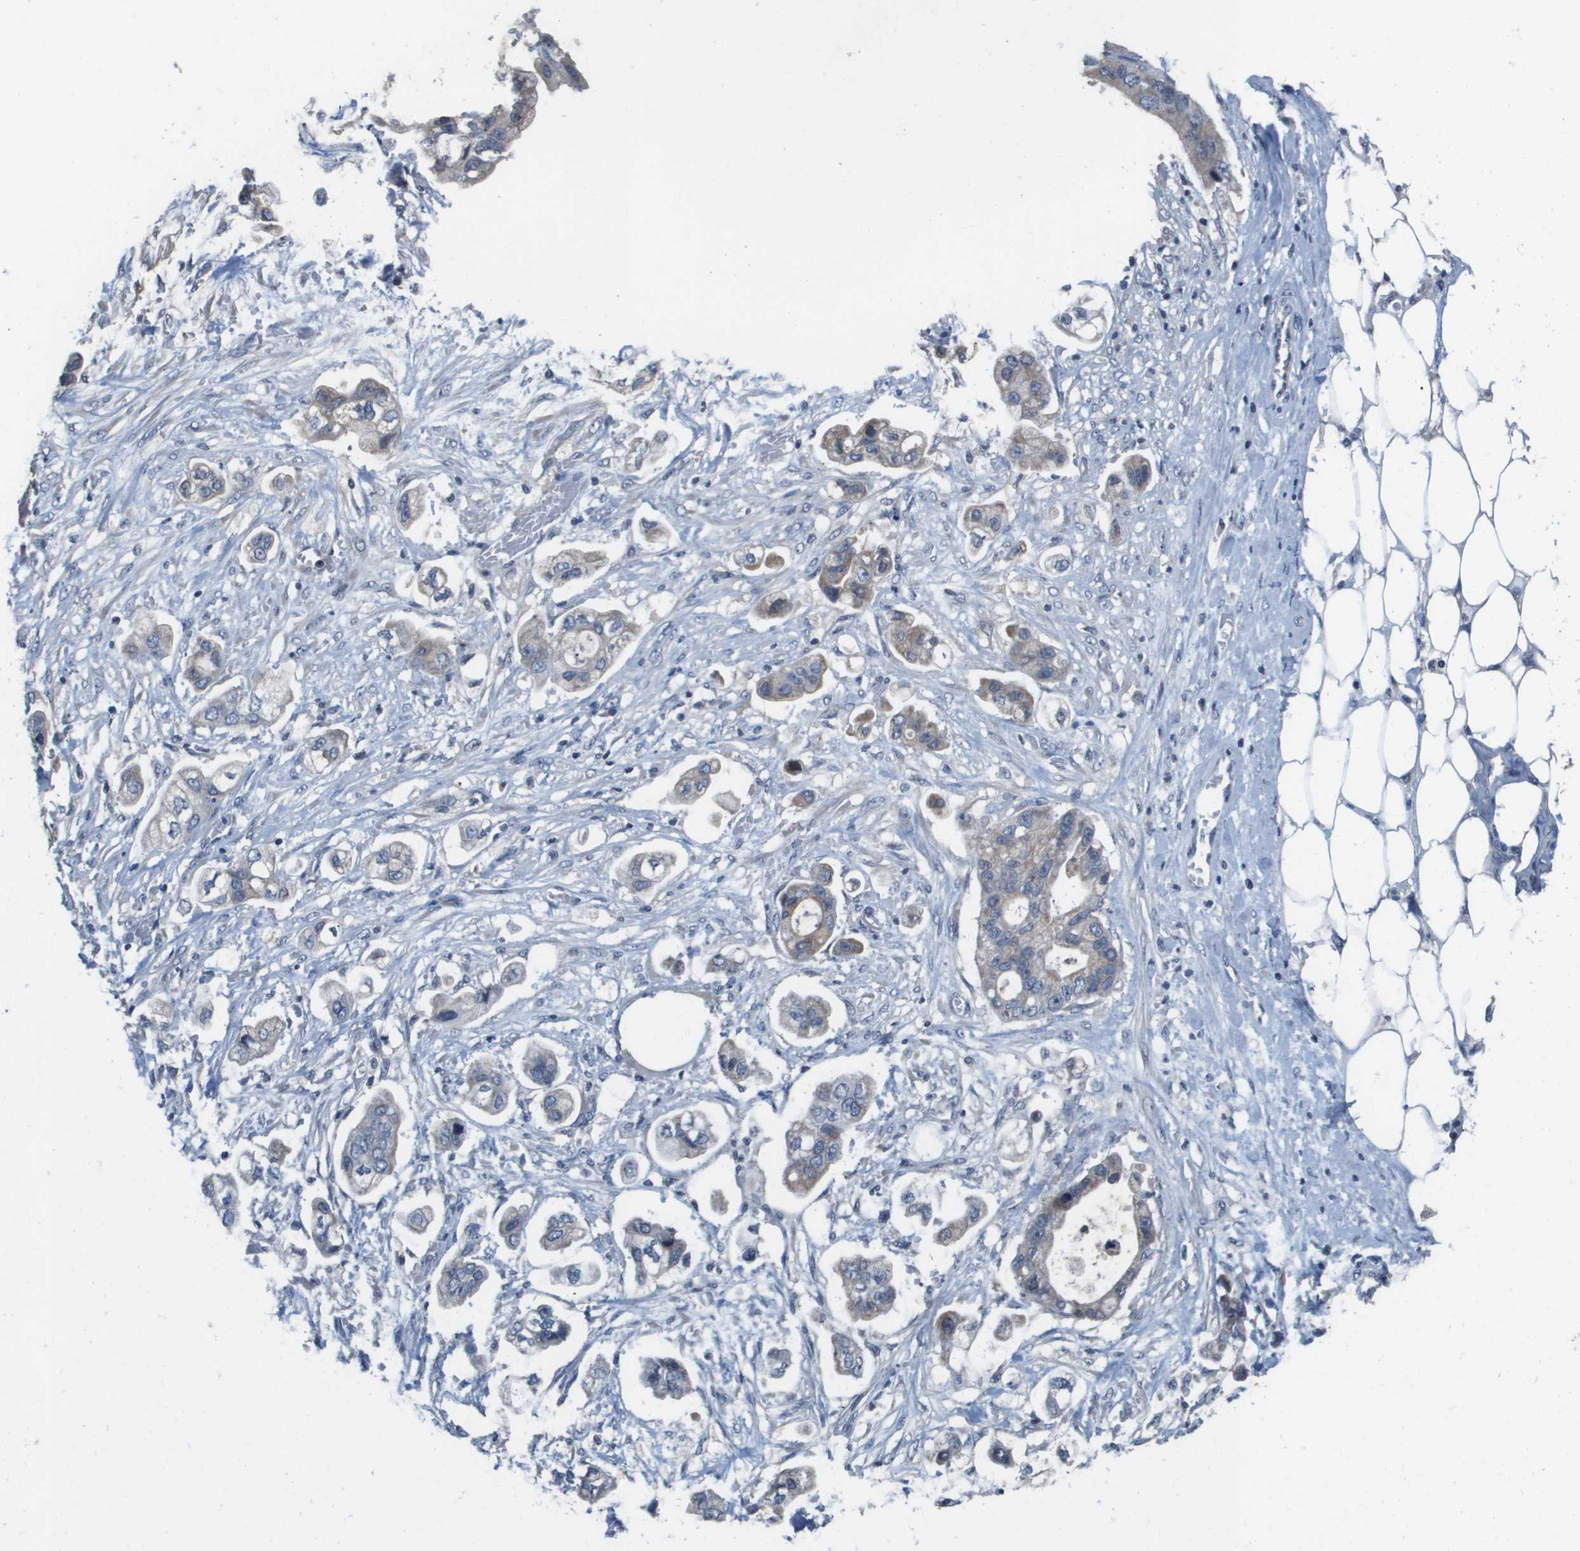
{"staining": {"intensity": "weak", "quantity": "<25%", "location": "cytoplasmic/membranous"}, "tissue": "stomach cancer", "cell_type": "Tumor cells", "image_type": "cancer", "snomed": [{"axis": "morphology", "description": "Adenocarcinoma, NOS"}, {"axis": "topography", "description": "Stomach"}], "caption": "This is a histopathology image of immunohistochemistry (IHC) staining of stomach cancer, which shows no positivity in tumor cells.", "gene": "CAPN11", "patient": {"sex": "male", "age": 62}}